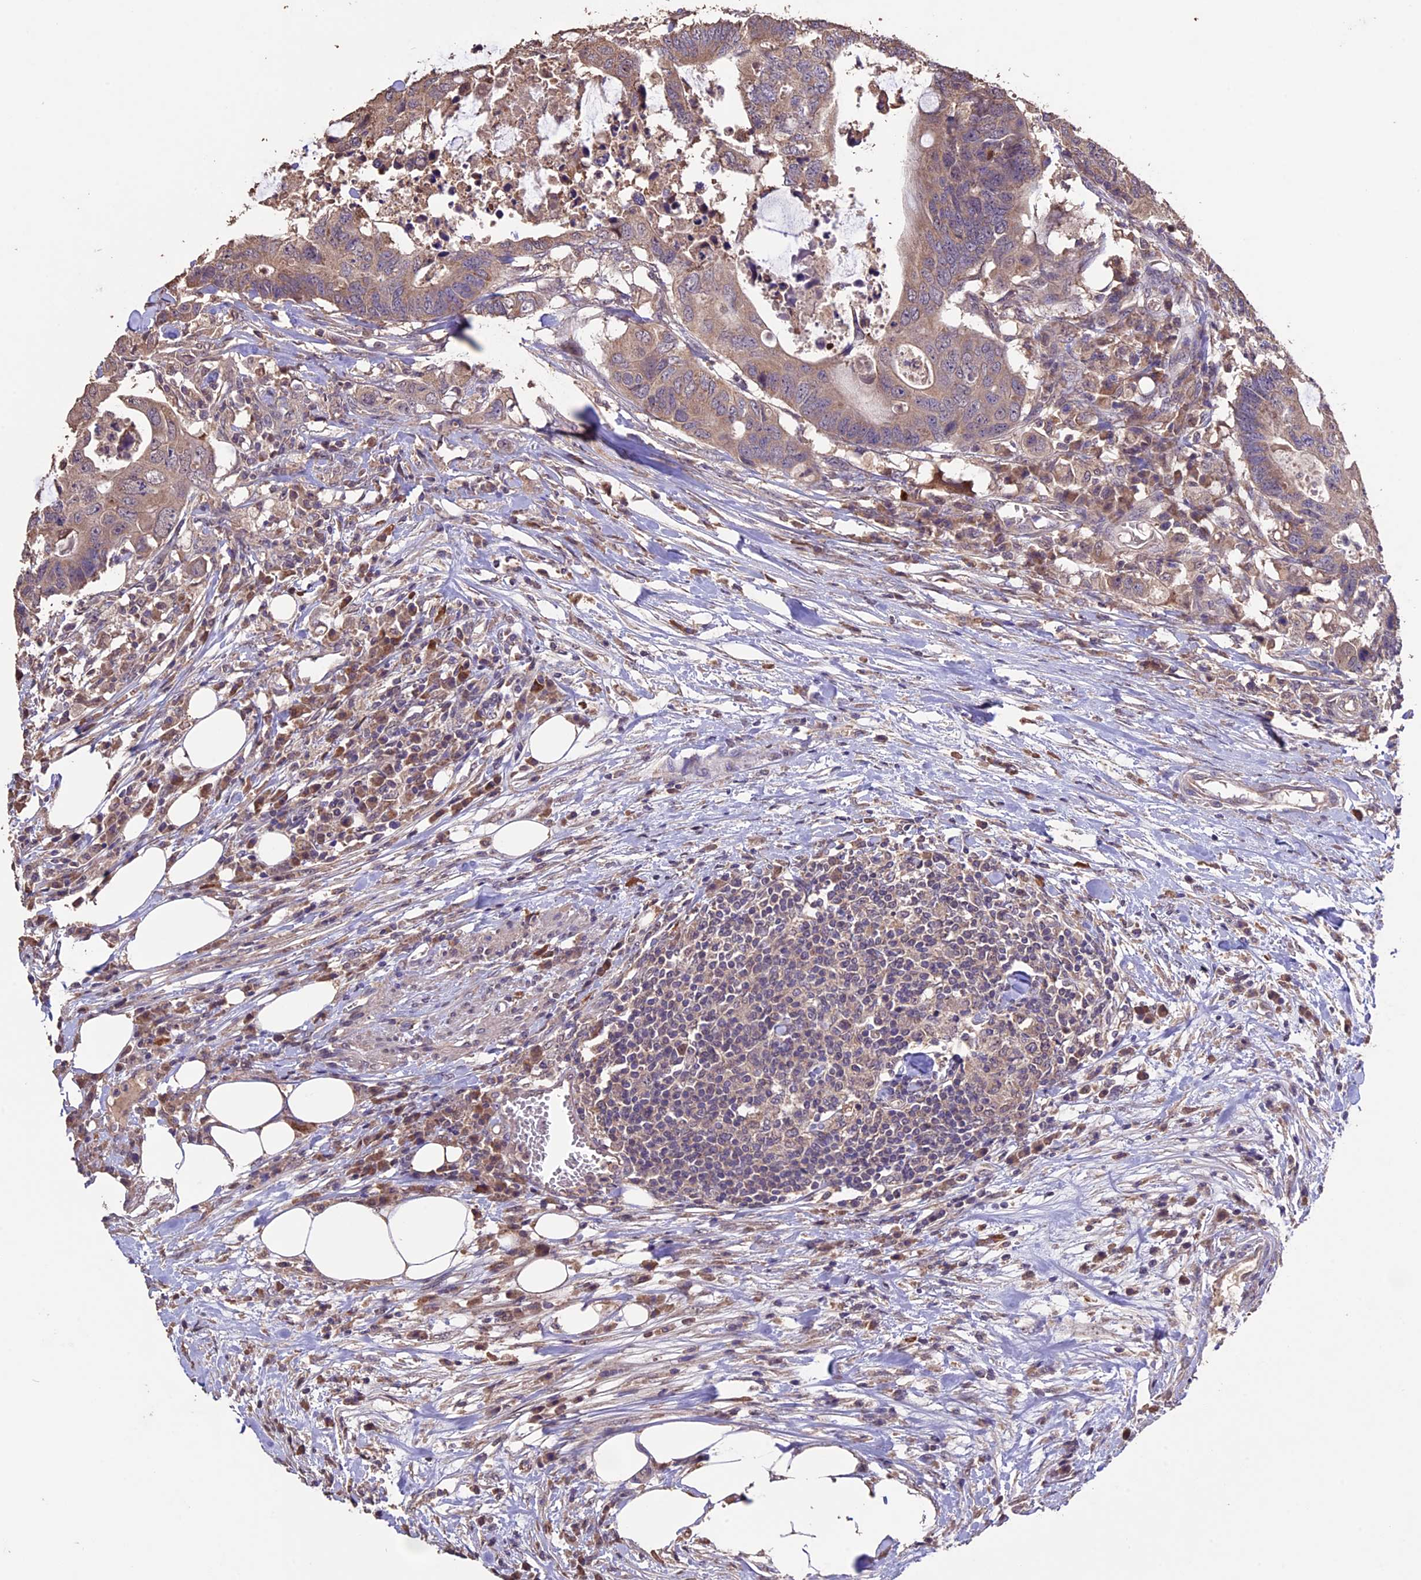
{"staining": {"intensity": "weak", "quantity": ">75%", "location": "cytoplasmic/membranous"}, "tissue": "colorectal cancer", "cell_type": "Tumor cells", "image_type": "cancer", "snomed": [{"axis": "morphology", "description": "Adenocarcinoma, NOS"}, {"axis": "topography", "description": "Colon"}], "caption": "A low amount of weak cytoplasmic/membranous expression is appreciated in approximately >75% of tumor cells in colorectal cancer tissue.", "gene": "DIS3L", "patient": {"sex": "male", "age": 71}}